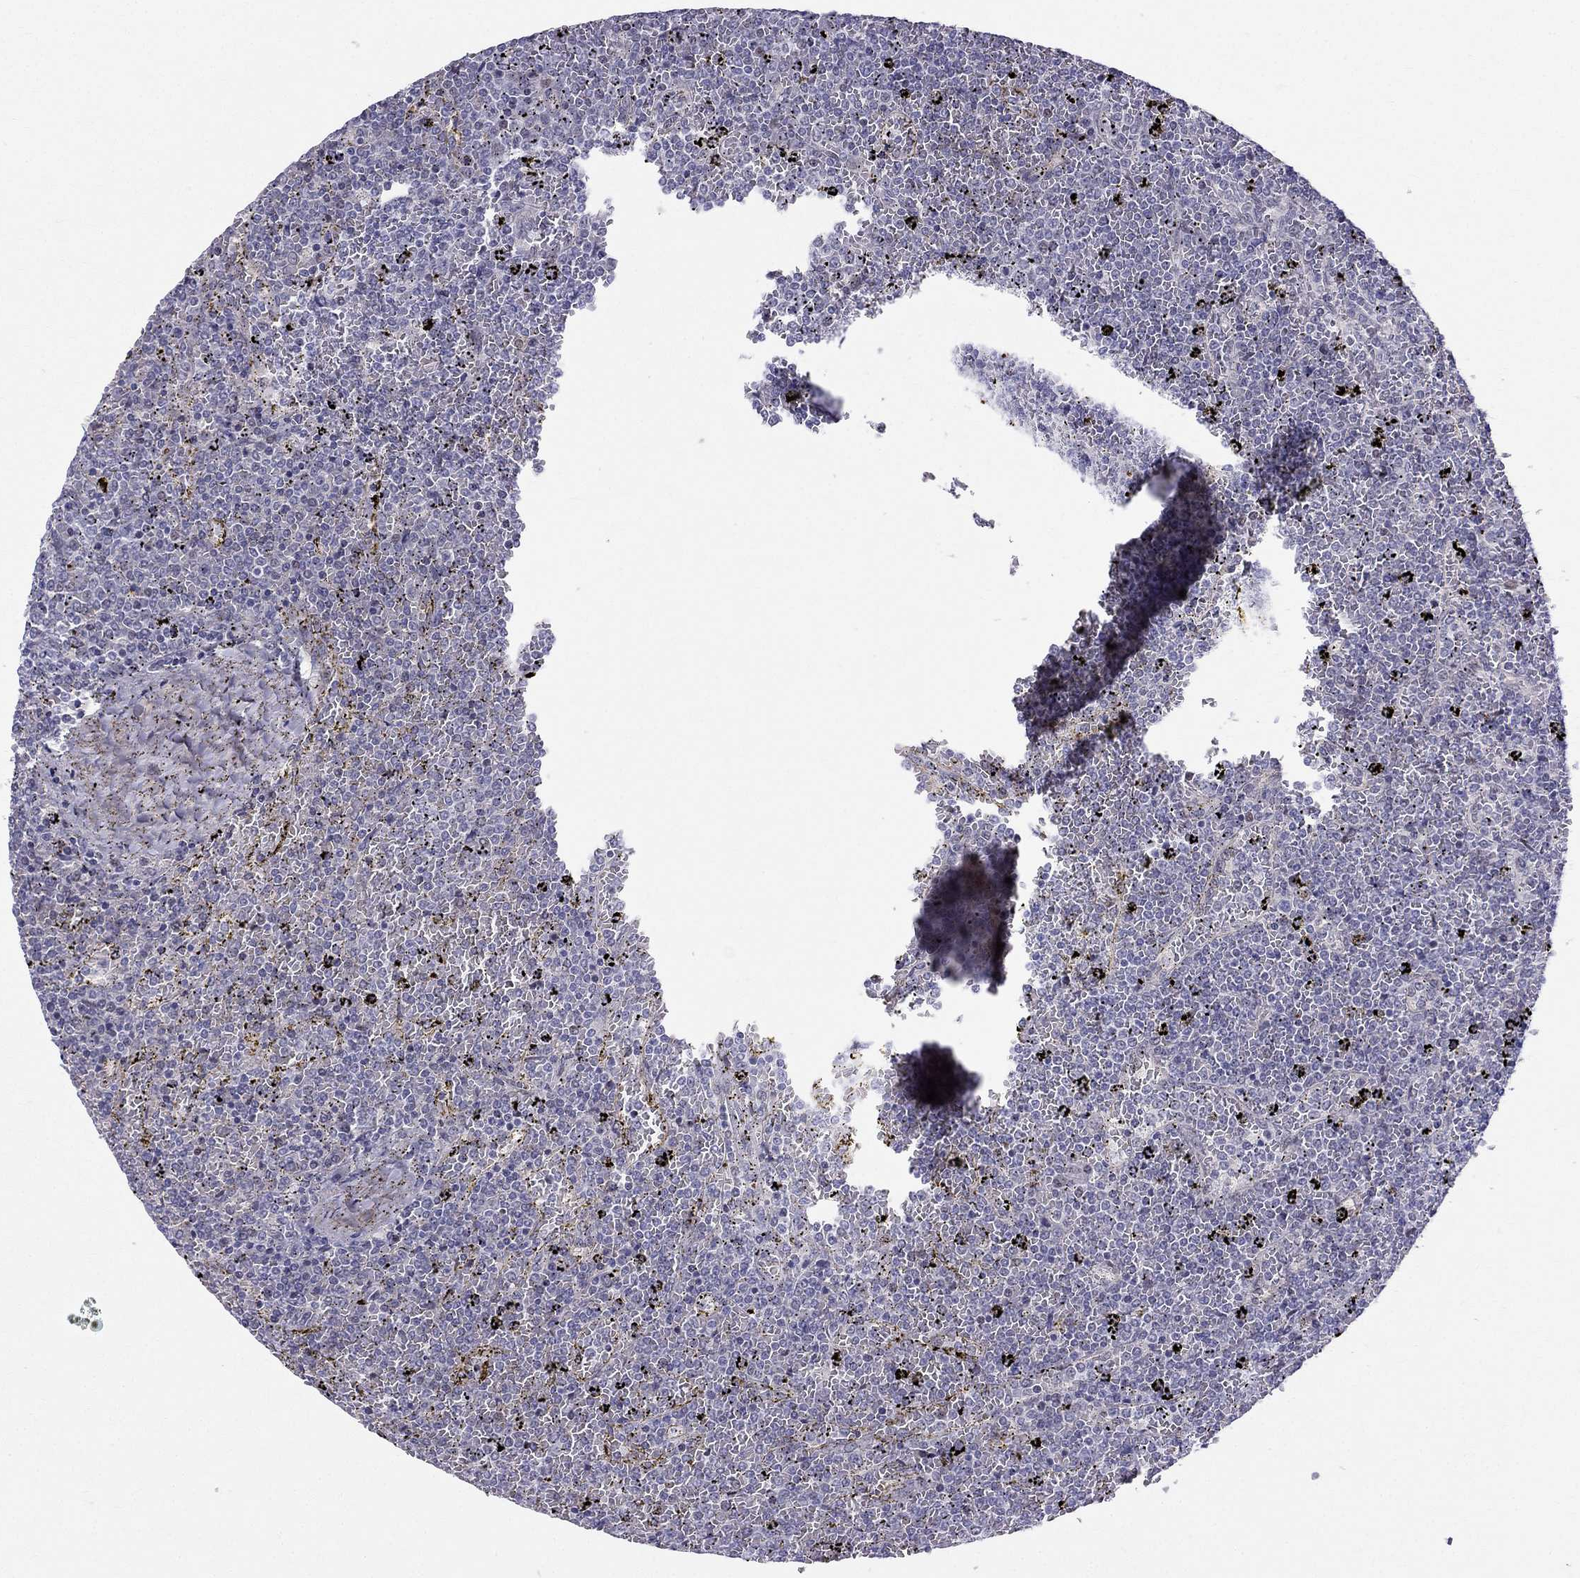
{"staining": {"intensity": "negative", "quantity": "none", "location": "none"}, "tissue": "lymphoma", "cell_type": "Tumor cells", "image_type": "cancer", "snomed": [{"axis": "morphology", "description": "Malignant lymphoma, non-Hodgkin's type, Low grade"}, {"axis": "topography", "description": "Spleen"}], "caption": "Tumor cells are negative for brown protein staining in malignant lymphoma, non-Hodgkin's type (low-grade).", "gene": "BAG5", "patient": {"sex": "female", "age": 77}}